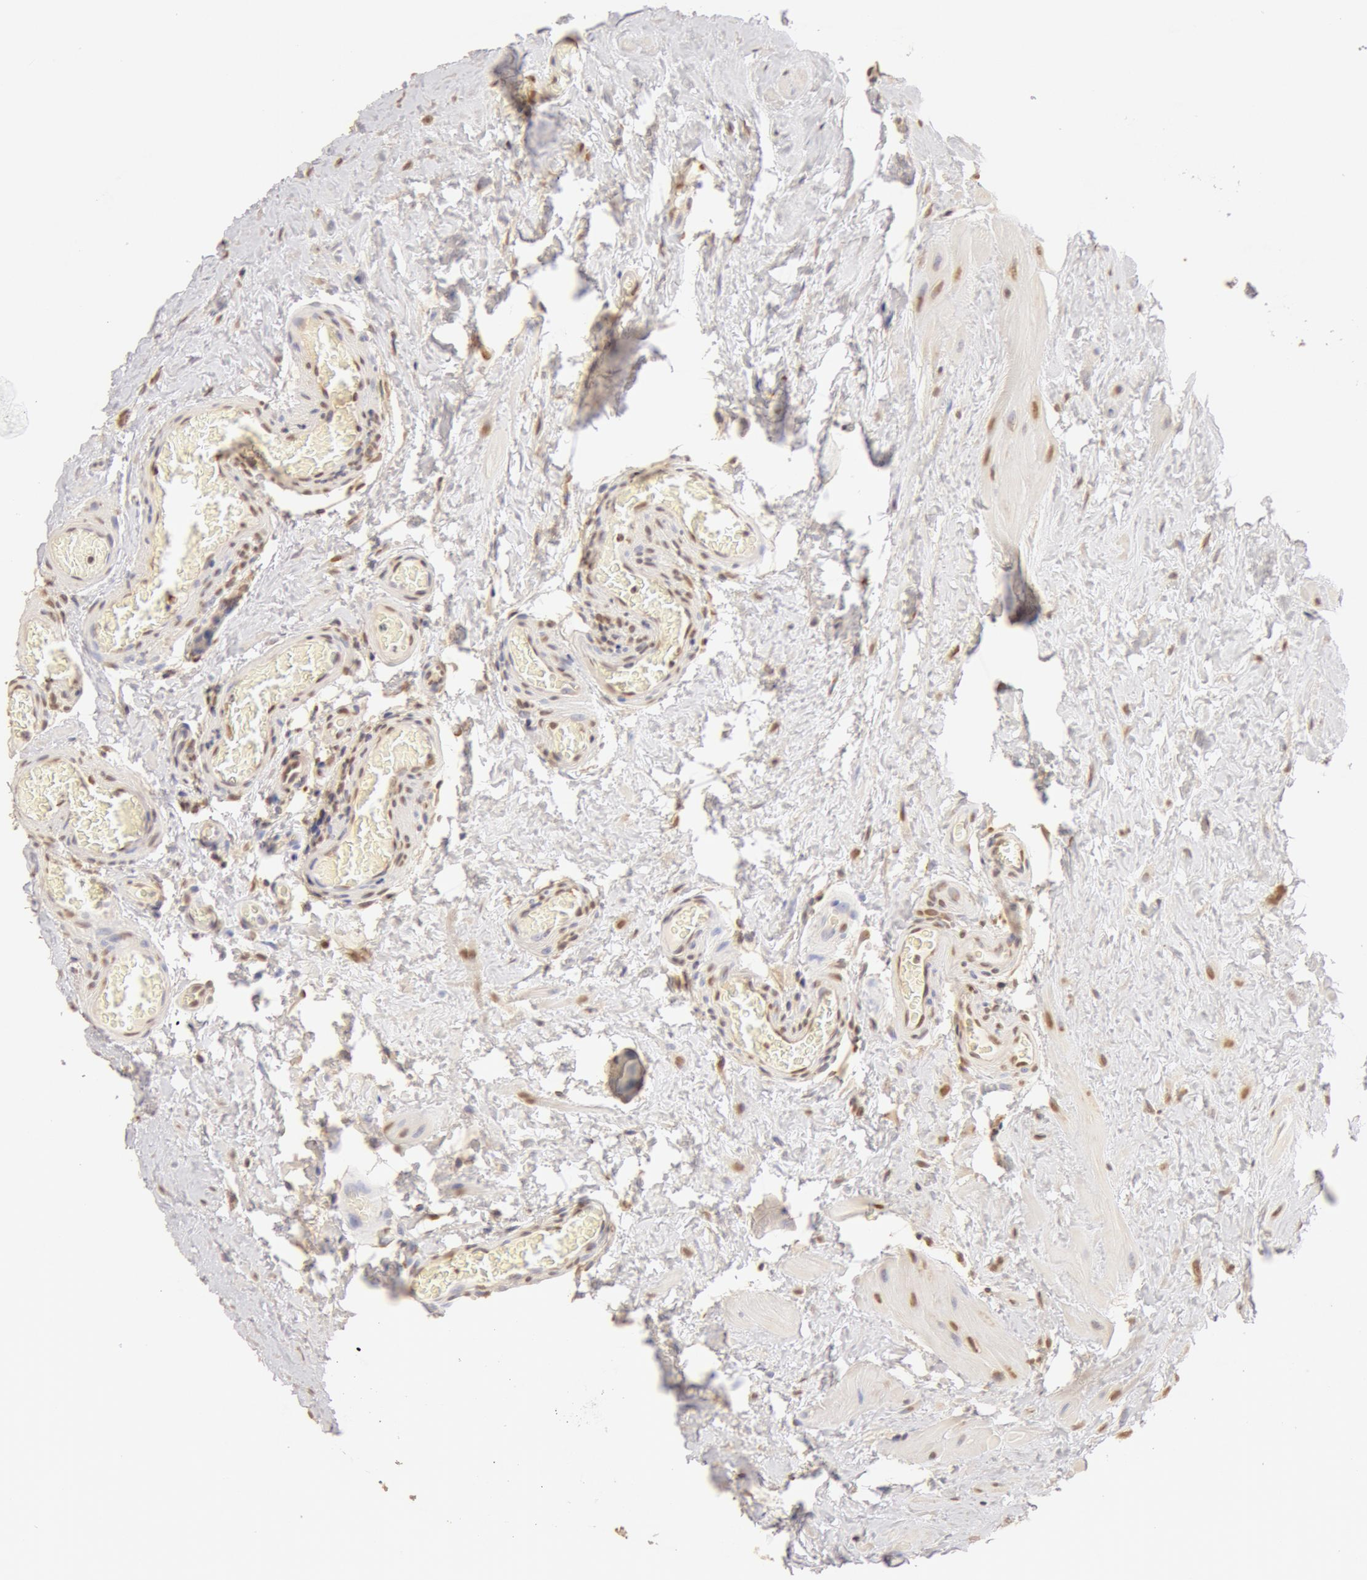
{"staining": {"intensity": "moderate", "quantity": ">75%", "location": "cytoplasmic/membranous,nuclear"}, "tissue": "epididymis", "cell_type": "Glandular cells", "image_type": "normal", "snomed": [{"axis": "morphology", "description": "Normal tissue, NOS"}, {"axis": "topography", "description": "Epididymis"}], "caption": "Approximately >75% of glandular cells in benign epididymis demonstrate moderate cytoplasmic/membranous,nuclear protein expression as visualized by brown immunohistochemical staining.", "gene": "SNRNP70", "patient": {"sex": "male", "age": 23}}